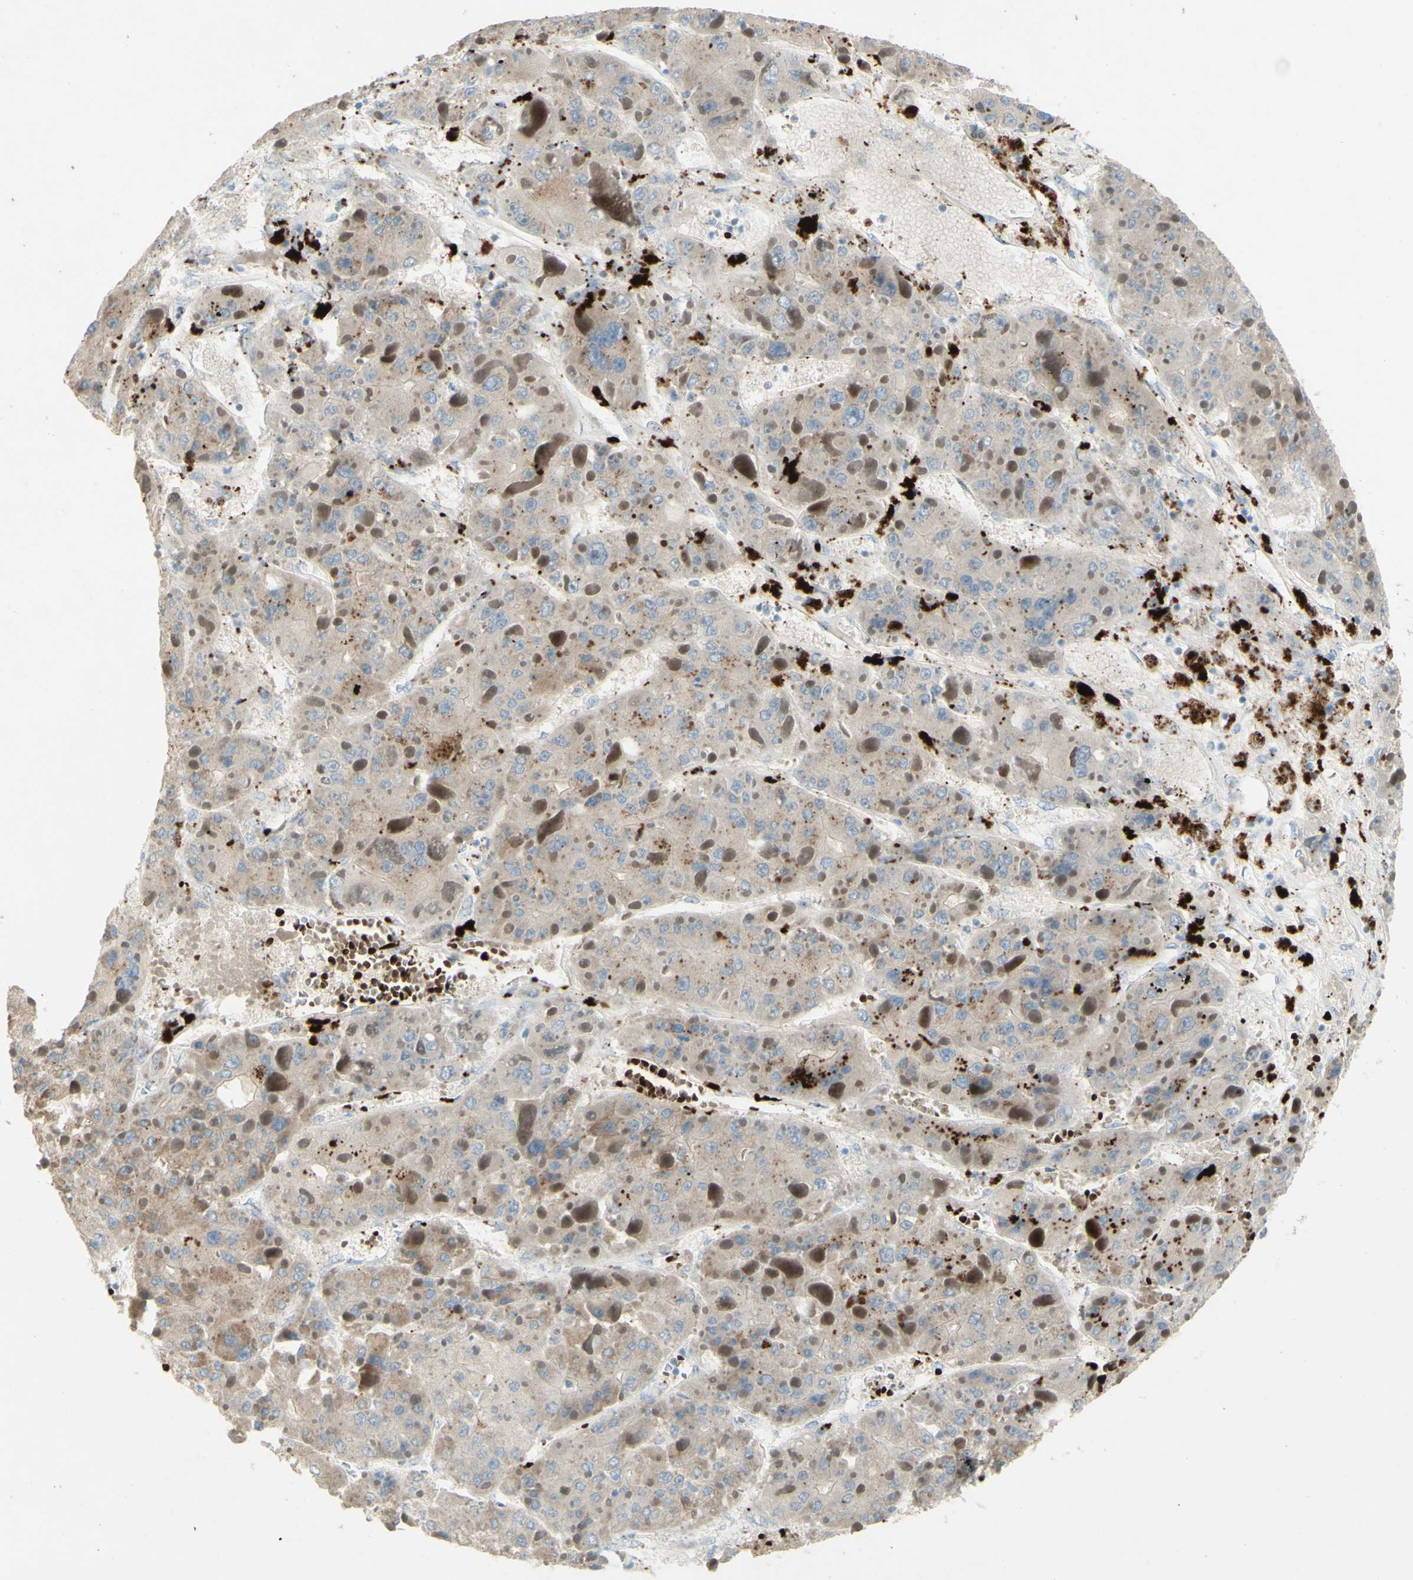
{"staining": {"intensity": "weak", "quantity": "25%-75%", "location": "cytoplasmic/membranous"}, "tissue": "liver cancer", "cell_type": "Tumor cells", "image_type": "cancer", "snomed": [{"axis": "morphology", "description": "Carcinoma, Hepatocellular, NOS"}, {"axis": "topography", "description": "Liver"}], "caption": "Hepatocellular carcinoma (liver) tissue demonstrates weak cytoplasmic/membranous expression in approximately 25%-75% of tumor cells", "gene": "GAN", "patient": {"sex": "female", "age": 73}}